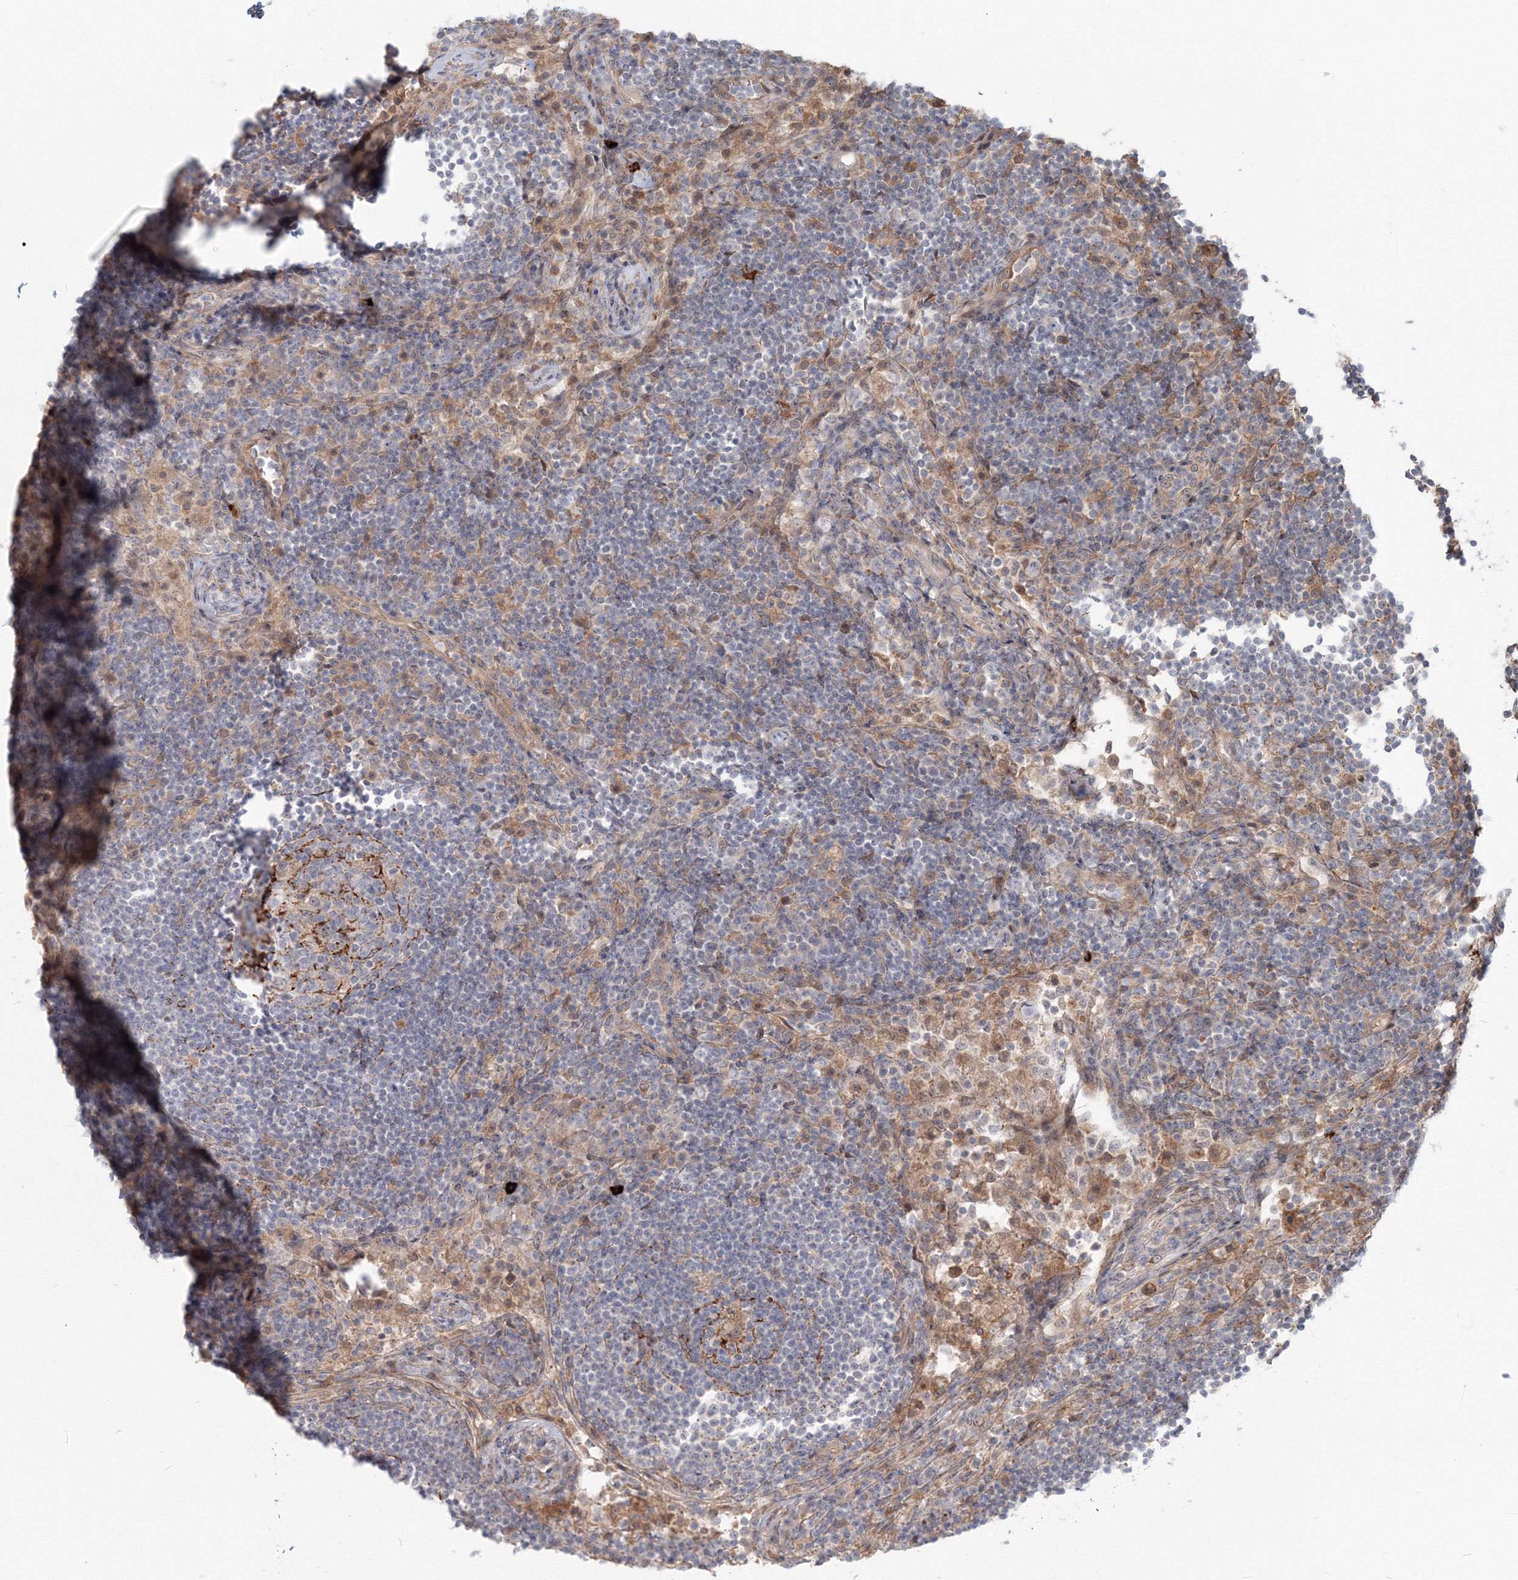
{"staining": {"intensity": "weak", "quantity": "<25%", "location": "cytoplasmic/membranous"}, "tissue": "lymph node", "cell_type": "Germinal center cells", "image_type": "normal", "snomed": [{"axis": "morphology", "description": "Normal tissue, NOS"}, {"axis": "topography", "description": "Lymph node"}], "caption": "Germinal center cells are negative for brown protein staining in normal lymph node. Nuclei are stained in blue.", "gene": "SH3PXD2A", "patient": {"sex": "female", "age": 53}}